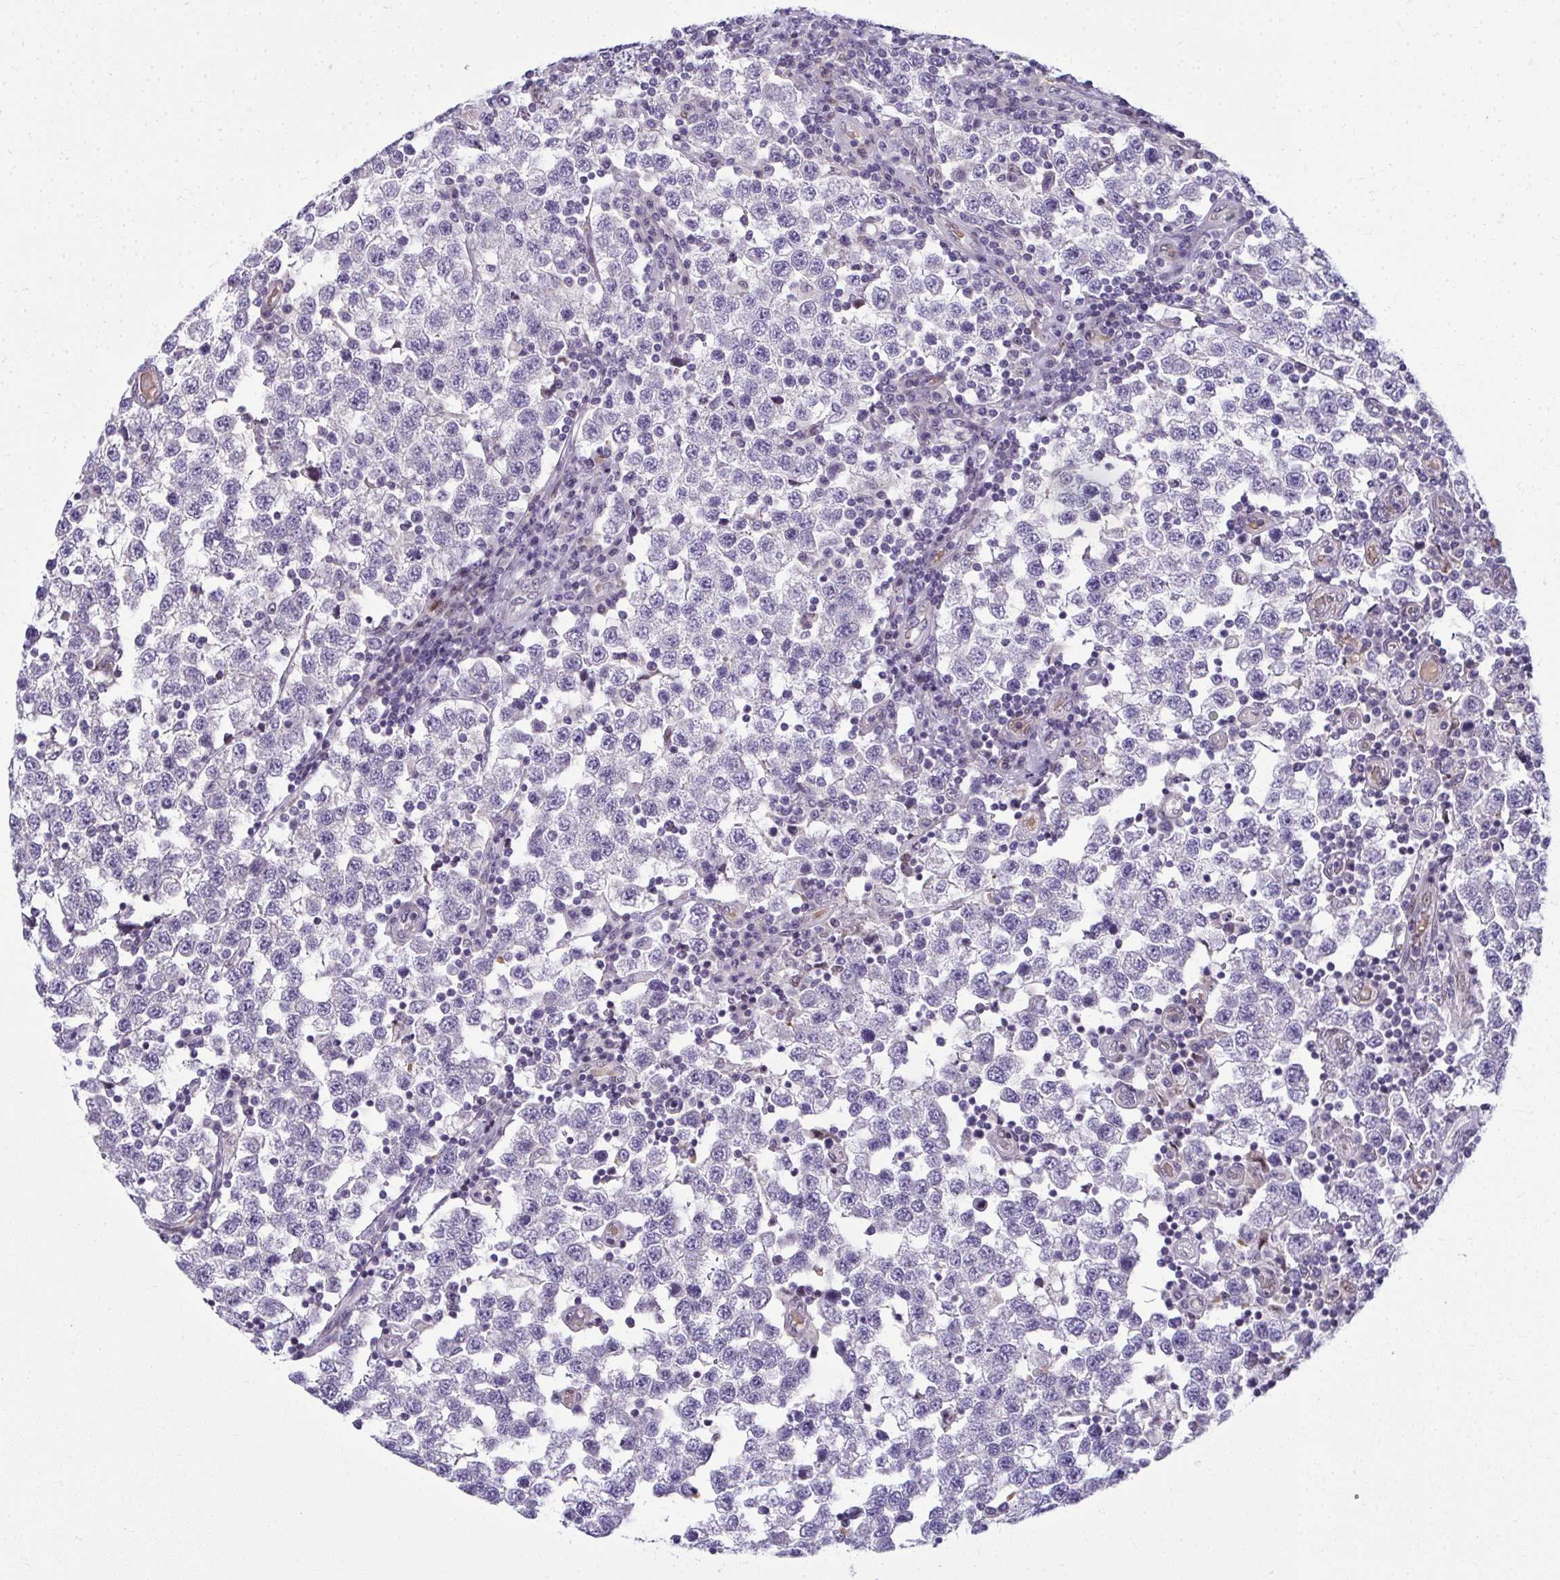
{"staining": {"intensity": "negative", "quantity": "none", "location": "none"}, "tissue": "testis cancer", "cell_type": "Tumor cells", "image_type": "cancer", "snomed": [{"axis": "morphology", "description": "Seminoma, NOS"}, {"axis": "topography", "description": "Testis"}], "caption": "Tumor cells are negative for brown protein staining in testis cancer.", "gene": "ODF1", "patient": {"sex": "male", "age": 34}}